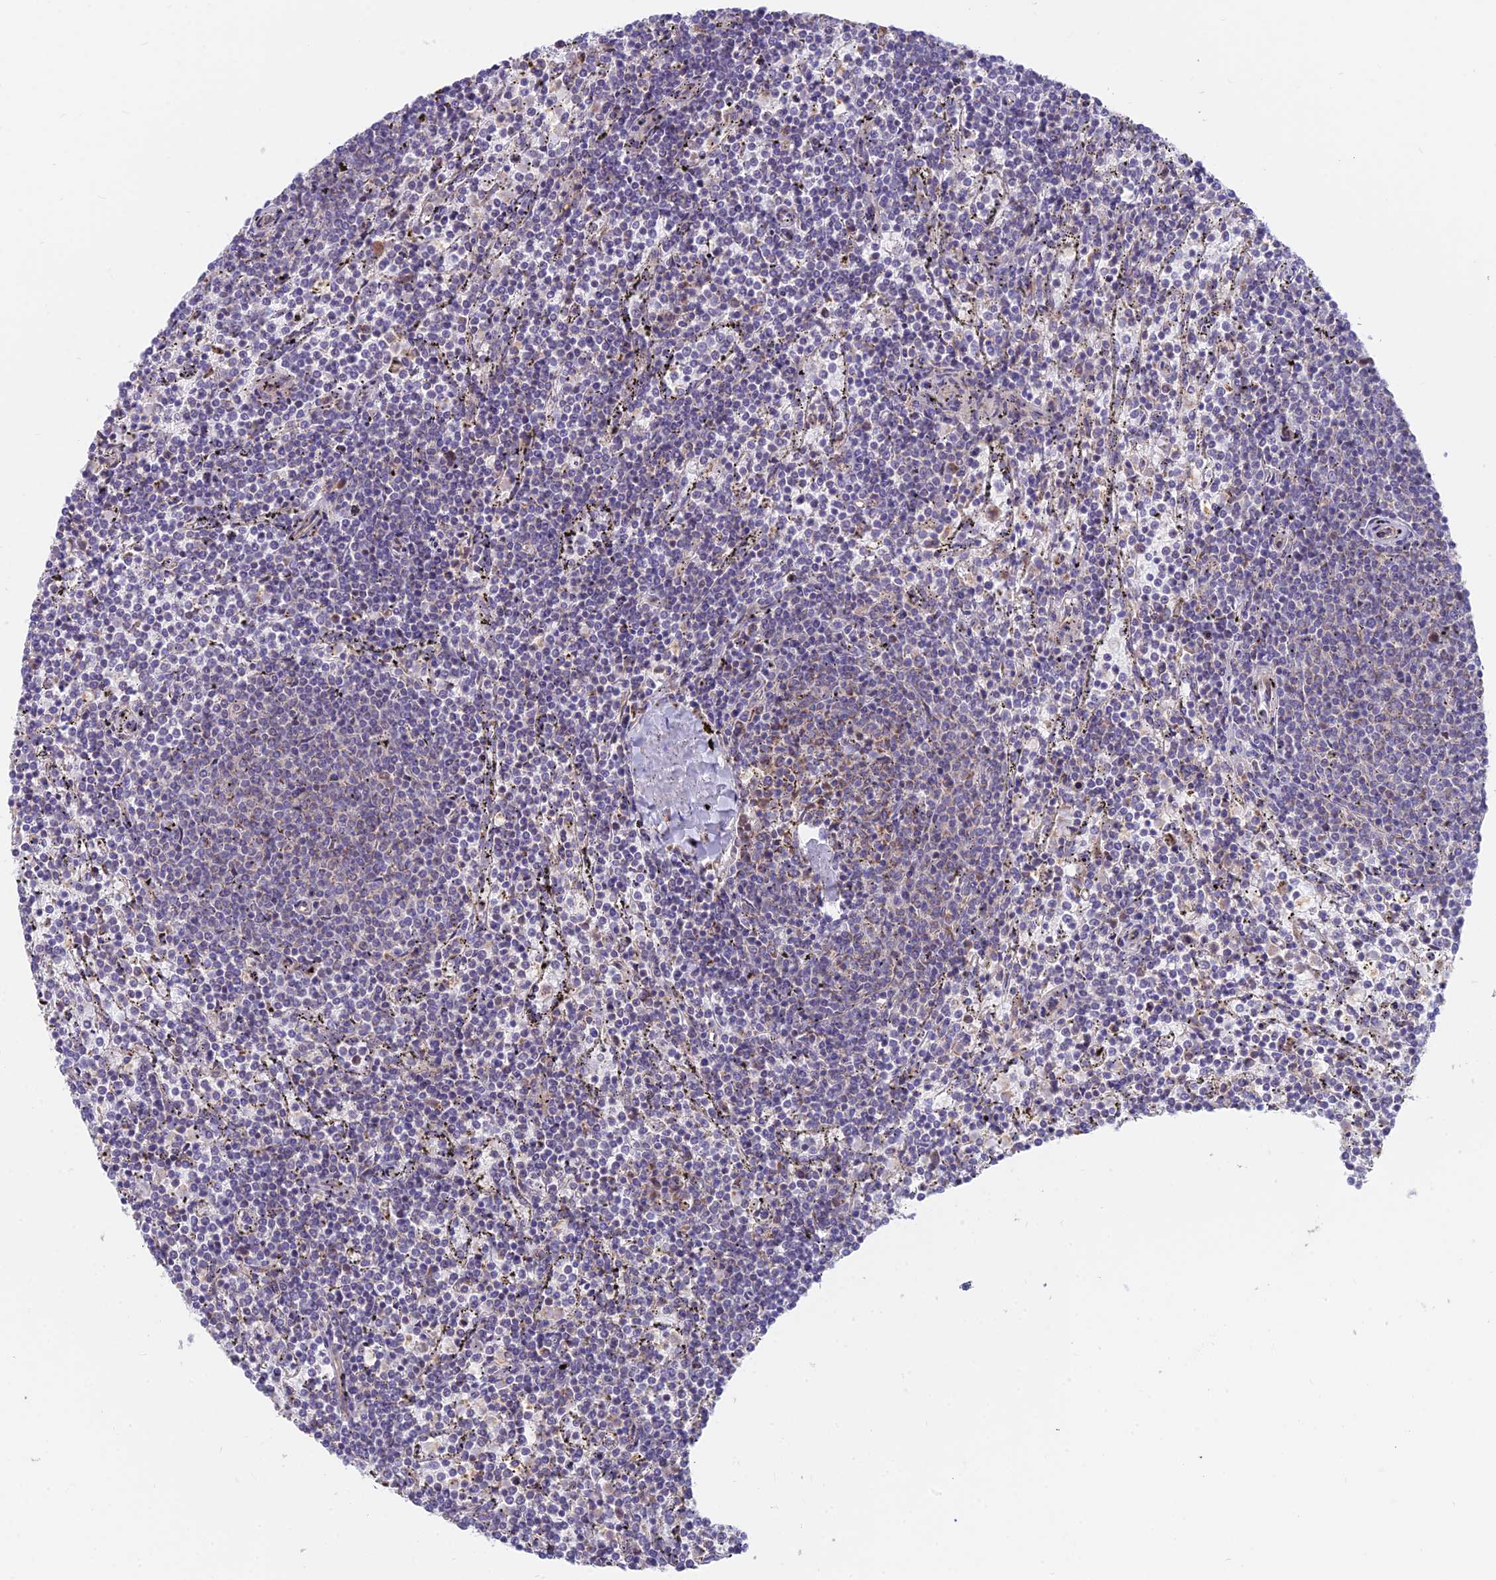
{"staining": {"intensity": "negative", "quantity": "none", "location": "none"}, "tissue": "lymphoma", "cell_type": "Tumor cells", "image_type": "cancer", "snomed": [{"axis": "morphology", "description": "Malignant lymphoma, non-Hodgkin's type, Low grade"}, {"axis": "topography", "description": "Spleen"}], "caption": "High magnification brightfield microscopy of low-grade malignant lymphoma, non-Hodgkin's type stained with DAB (3,3'-diaminobenzidine) (brown) and counterstained with hematoxylin (blue): tumor cells show no significant positivity.", "gene": "TBC1D20", "patient": {"sex": "female", "age": 50}}